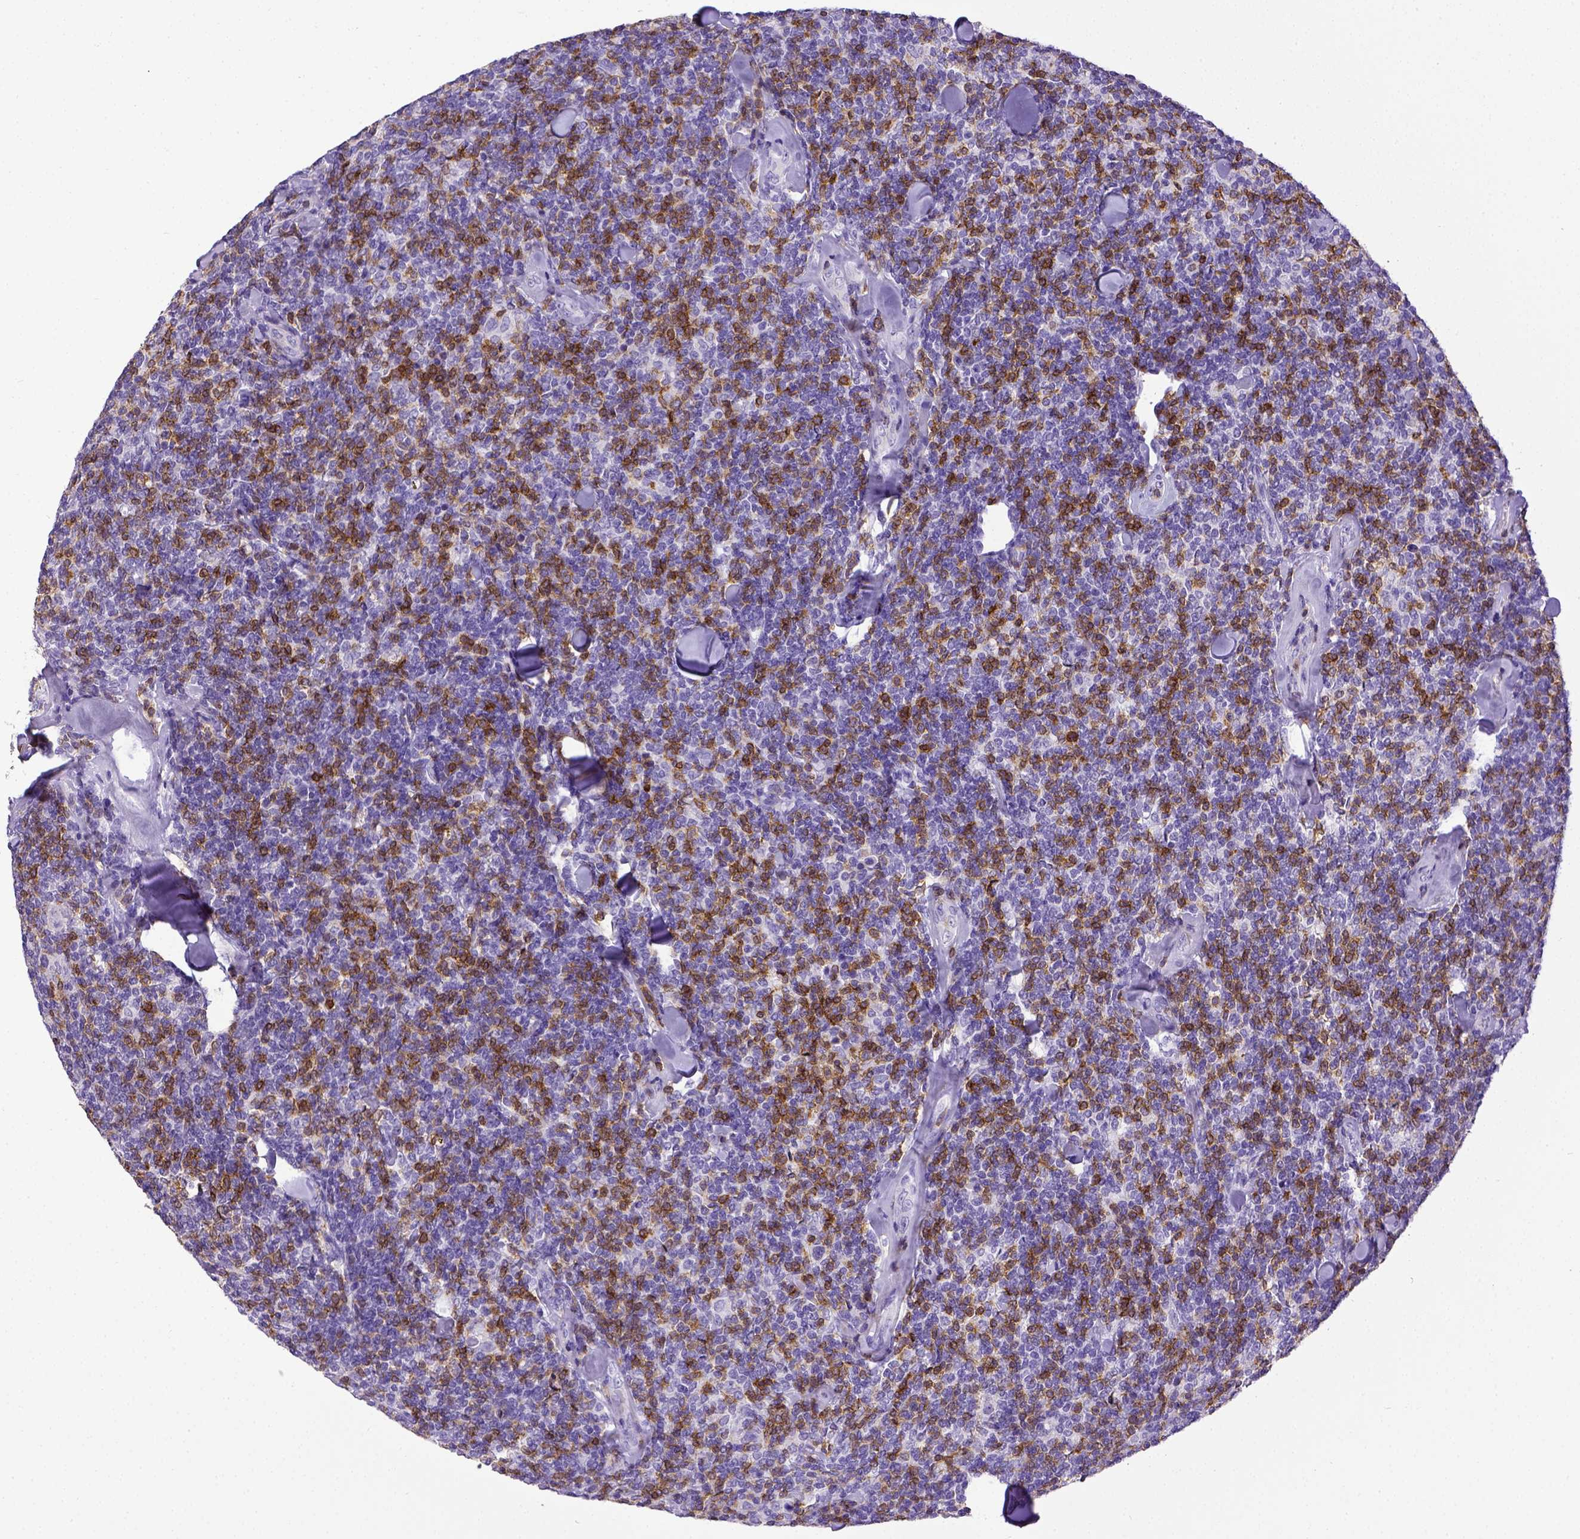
{"staining": {"intensity": "negative", "quantity": "none", "location": "none"}, "tissue": "lymphoma", "cell_type": "Tumor cells", "image_type": "cancer", "snomed": [{"axis": "morphology", "description": "Malignant lymphoma, non-Hodgkin's type, Low grade"}, {"axis": "topography", "description": "Lymph node"}], "caption": "This is an IHC image of malignant lymphoma, non-Hodgkin's type (low-grade). There is no positivity in tumor cells.", "gene": "CD3E", "patient": {"sex": "female", "age": 56}}